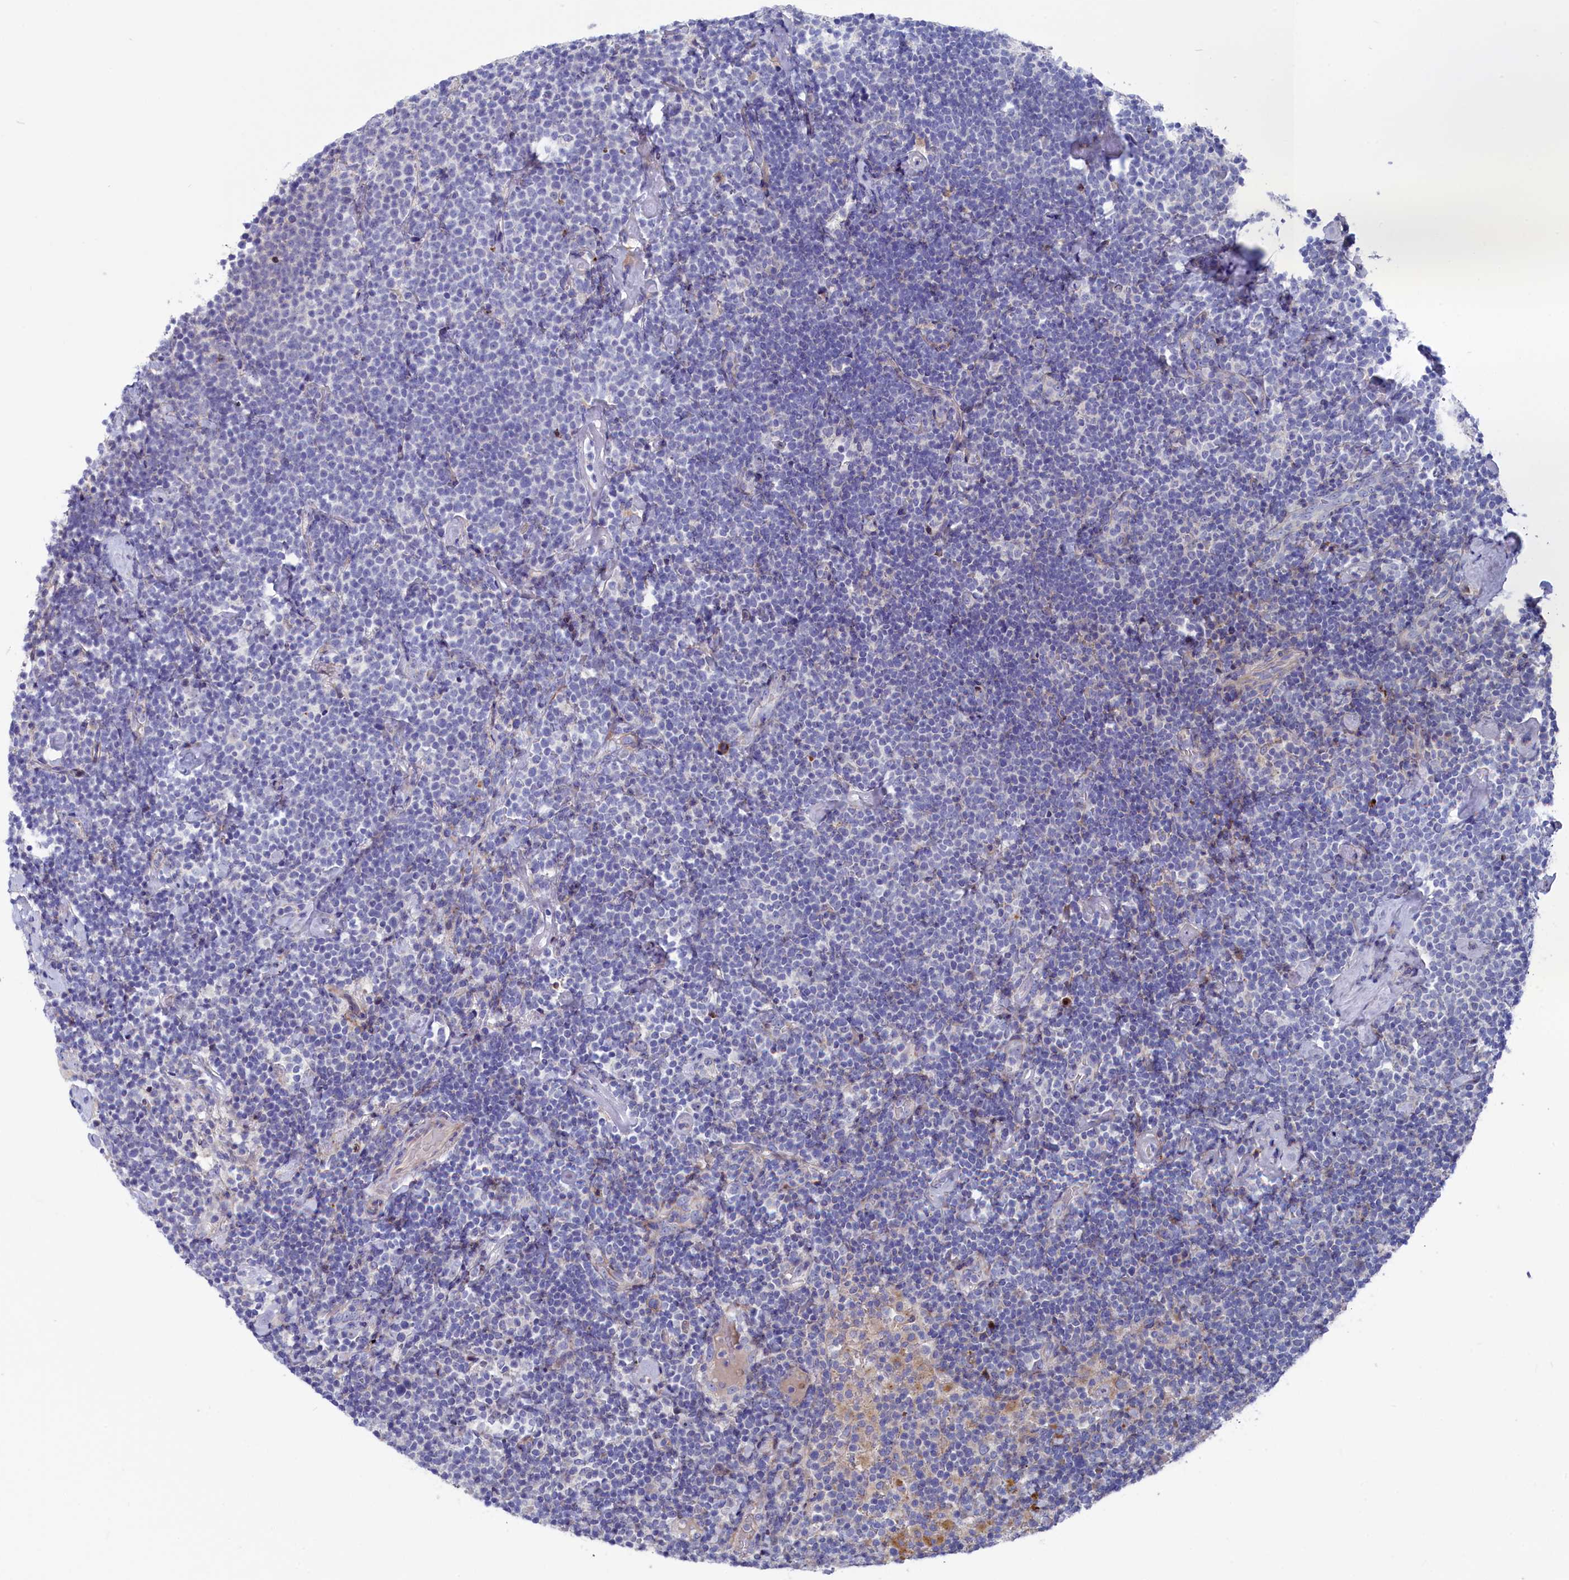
{"staining": {"intensity": "negative", "quantity": "none", "location": "none"}, "tissue": "lymphoma", "cell_type": "Tumor cells", "image_type": "cancer", "snomed": [{"axis": "morphology", "description": "Malignant lymphoma, non-Hodgkin's type, High grade"}, {"axis": "topography", "description": "Lymph node"}], "caption": "Immunohistochemistry histopathology image of neoplastic tissue: lymphoma stained with DAB demonstrates no significant protein positivity in tumor cells. The staining is performed using DAB (3,3'-diaminobenzidine) brown chromogen with nuclei counter-stained in using hematoxylin.", "gene": "NUDT7", "patient": {"sex": "male", "age": 61}}